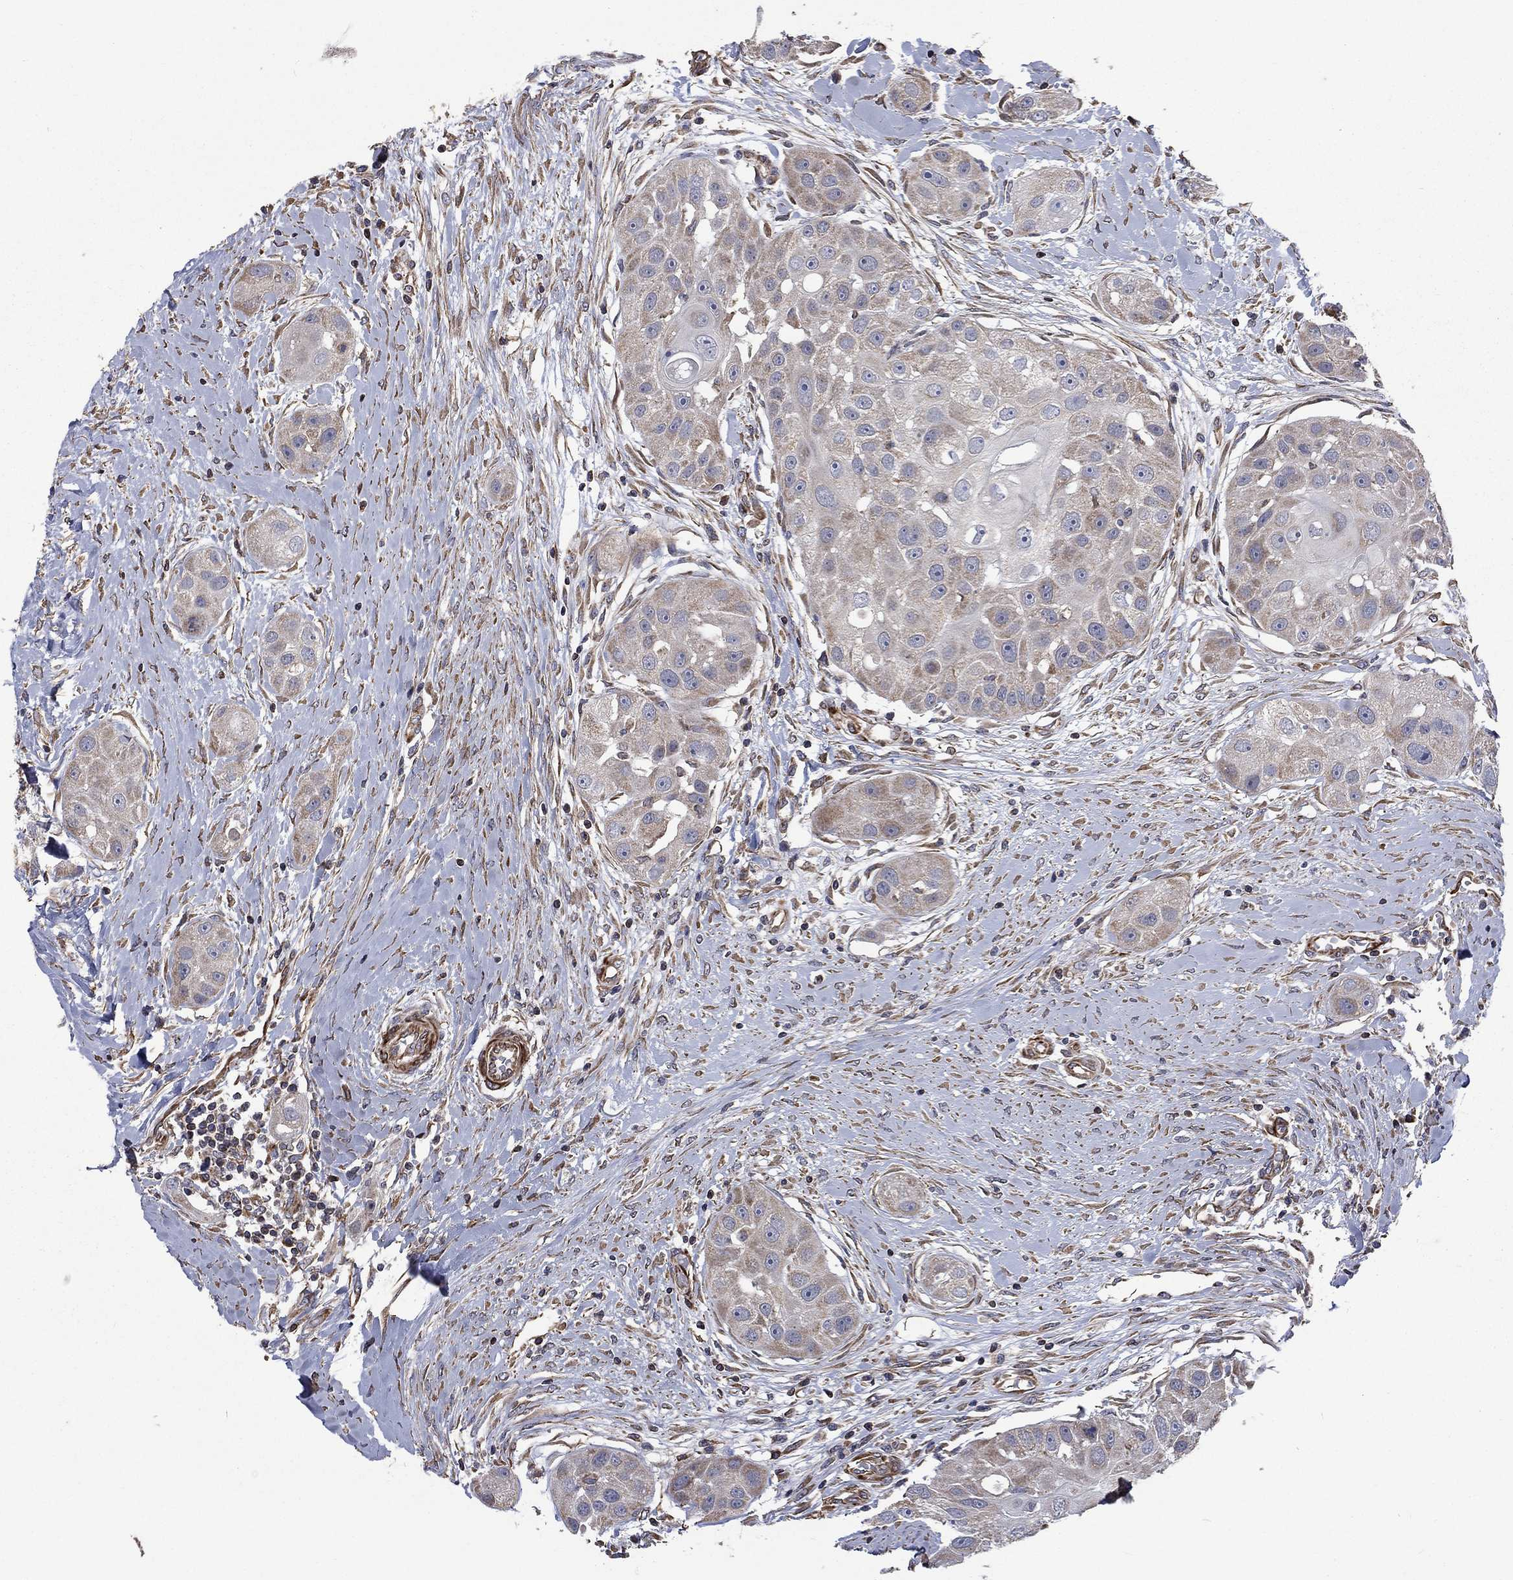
{"staining": {"intensity": "weak", "quantity": "25%-75%", "location": "cytoplasmic/membranous"}, "tissue": "head and neck cancer", "cell_type": "Tumor cells", "image_type": "cancer", "snomed": [{"axis": "morphology", "description": "Normal tissue, NOS"}, {"axis": "morphology", "description": "Squamous cell carcinoma, NOS"}, {"axis": "topography", "description": "Skeletal muscle"}, {"axis": "topography", "description": "Head-Neck"}], "caption": "Brown immunohistochemical staining in head and neck squamous cell carcinoma shows weak cytoplasmic/membranous staining in approximately 25%-75% of tumor cells.", "gene": "NDUFC1", "patient": {"sex": "male", "age": 51}}